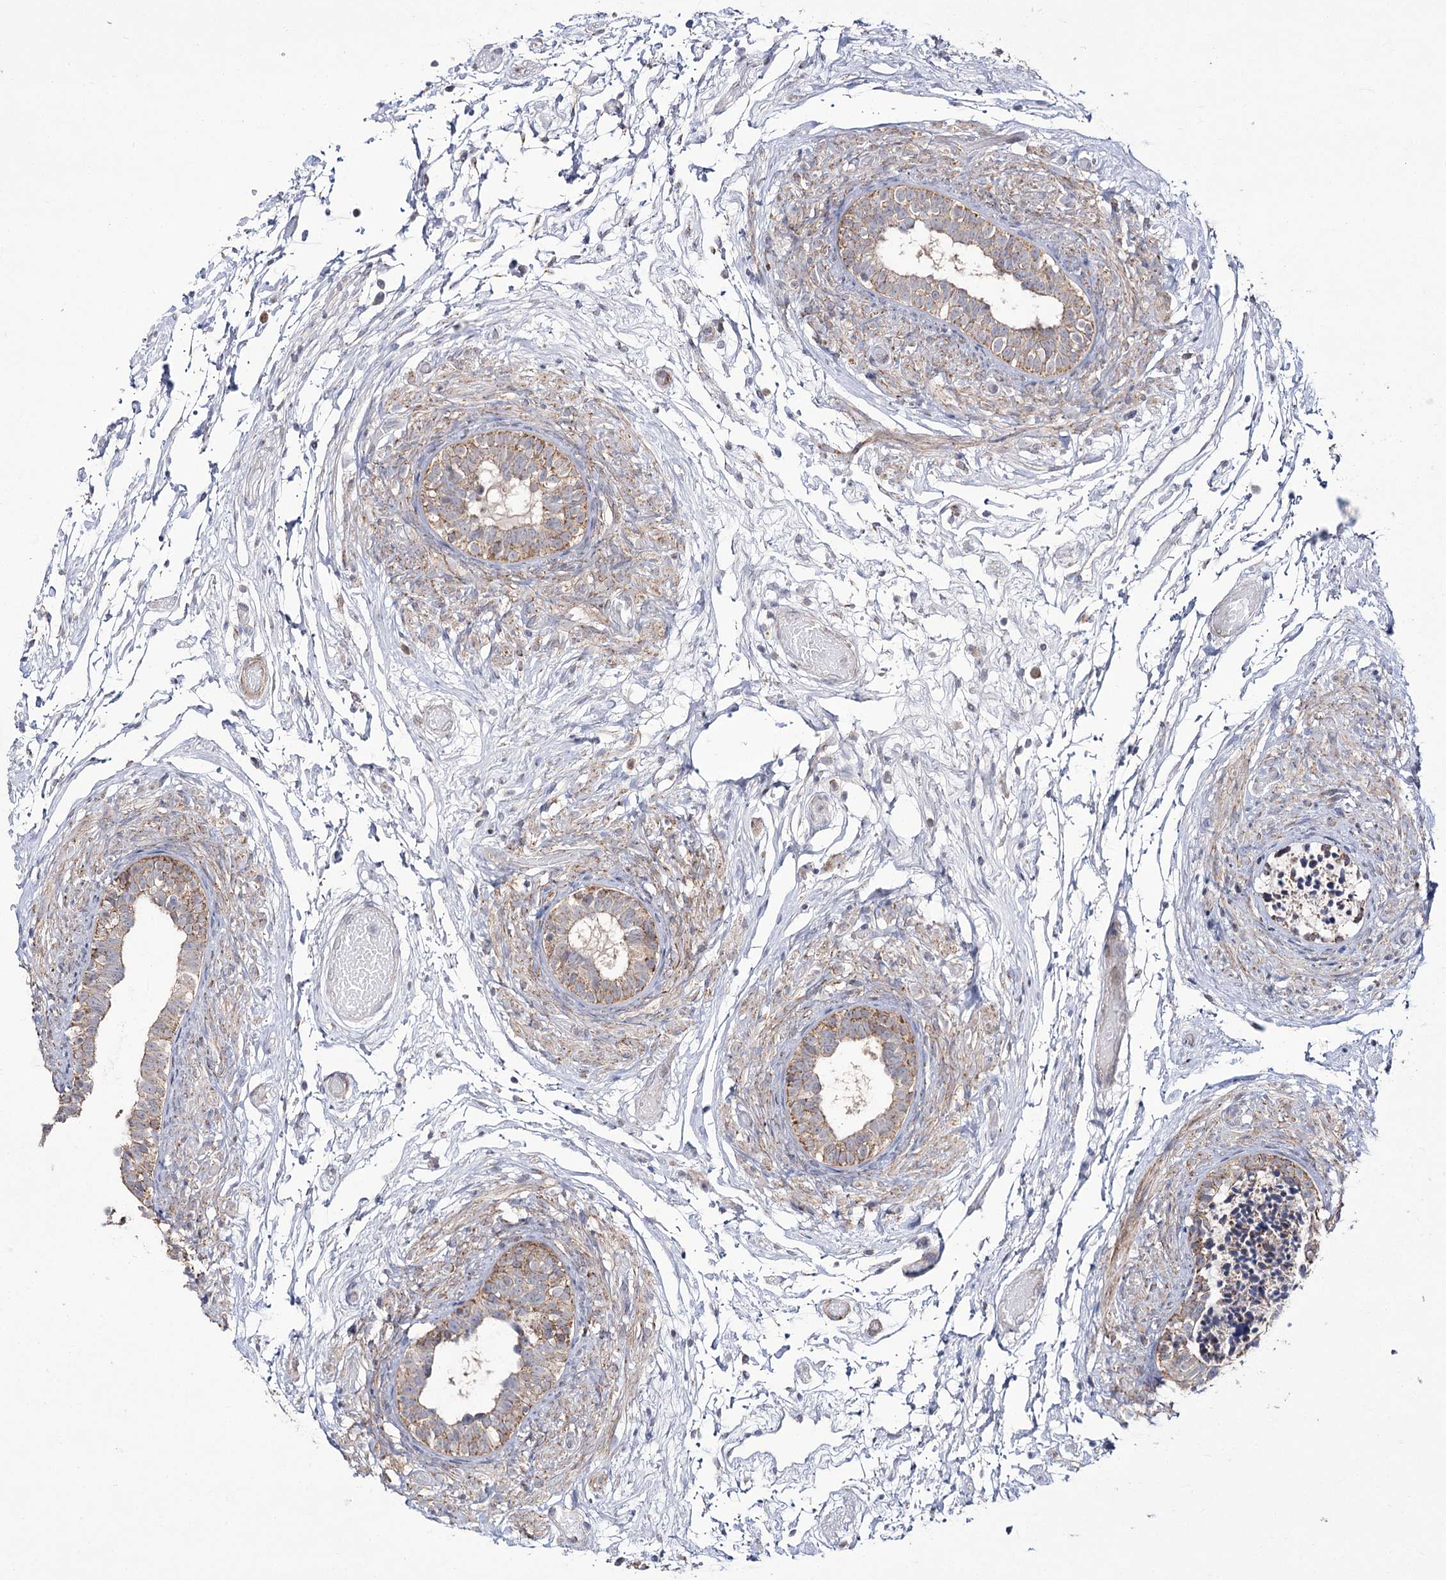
{"staining": {"intensity": "moderate", "quantity": "25%-75%", "location": "cytoplasmic/membranous"}, "tissue": "epididymis", "cell_type": "Glandular cells", "image_type": "normal", "snomed": [{"axis": "morphology", "description": "Normal tissue, NOS"}, {"axis": "topography", "description": "Epididymis"}], "caption": "Epididymis stained with DAB (3,3'-diaminobenzidine) immunohistochemistry displays medium levels of moderate cytoplasmic/membranous positivity in approximately 25%-75% of glandular cells. The staining was performed using DAB to visualize the protein expression in brown, while the nuclei were stained in blue with hematoxylin (Magnification: 20x).", "gene": "NADK2", "patient": {"sex": "male", "age": 5}}